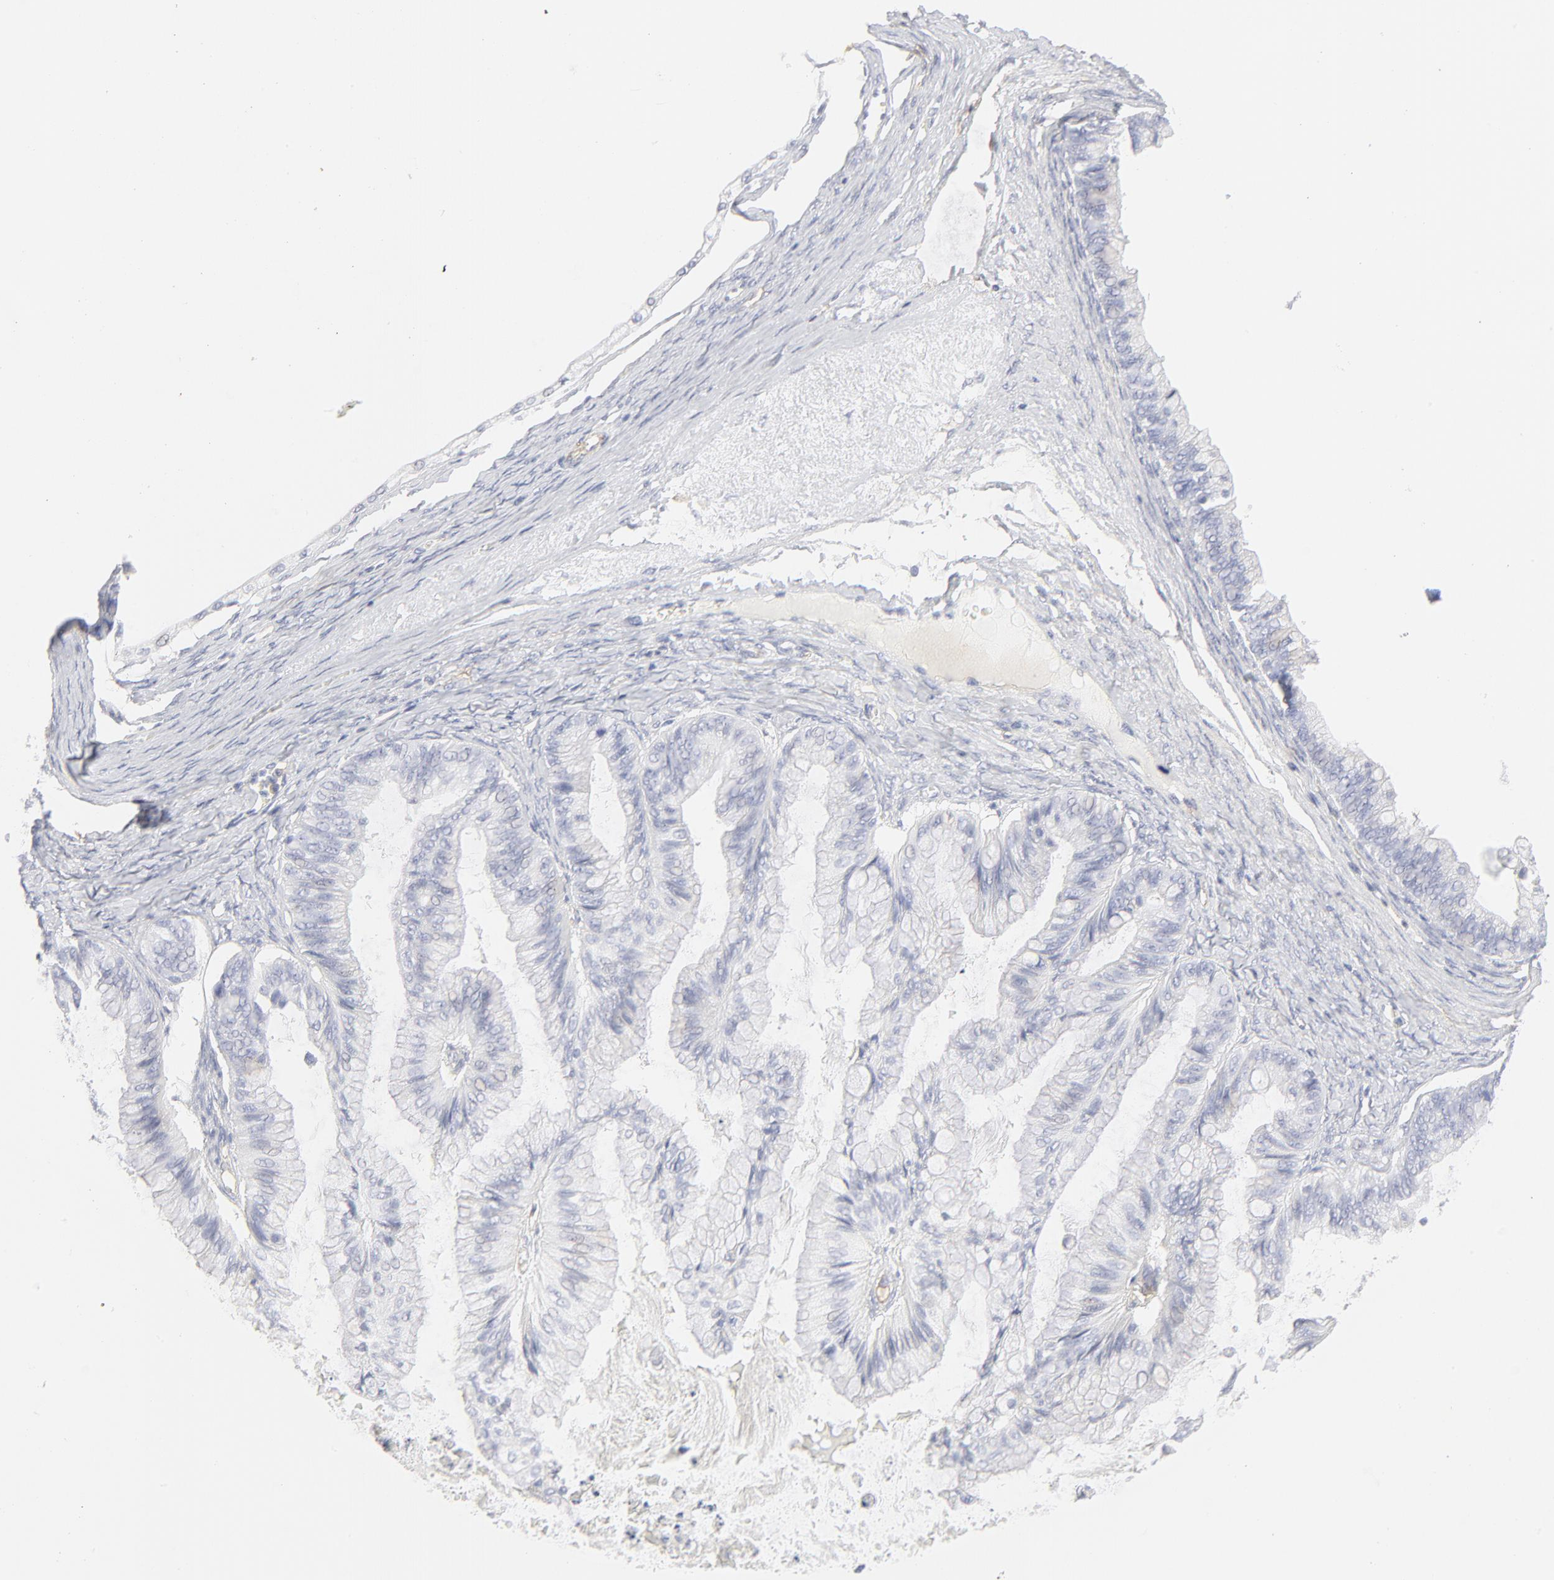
{"staining": {"intensity": "negative", "quantity": "none", "location": "none"}, "tissue": "ovarian cancer", "cell_type": "Tumor cells", "image_type": "cancer", "snomed": [{"axis": "morphology", "description": "Cystadenocarcinoma, mucinous, NOS"}, {"axis": "topography", "description": "Ovary"}], "caption": "Ovarian cancer was stained to show a protein in brown. There is no significant staining in tumor cells.", "gene": "ITGA5", "patient": {"sex": "female", "age": 57}}